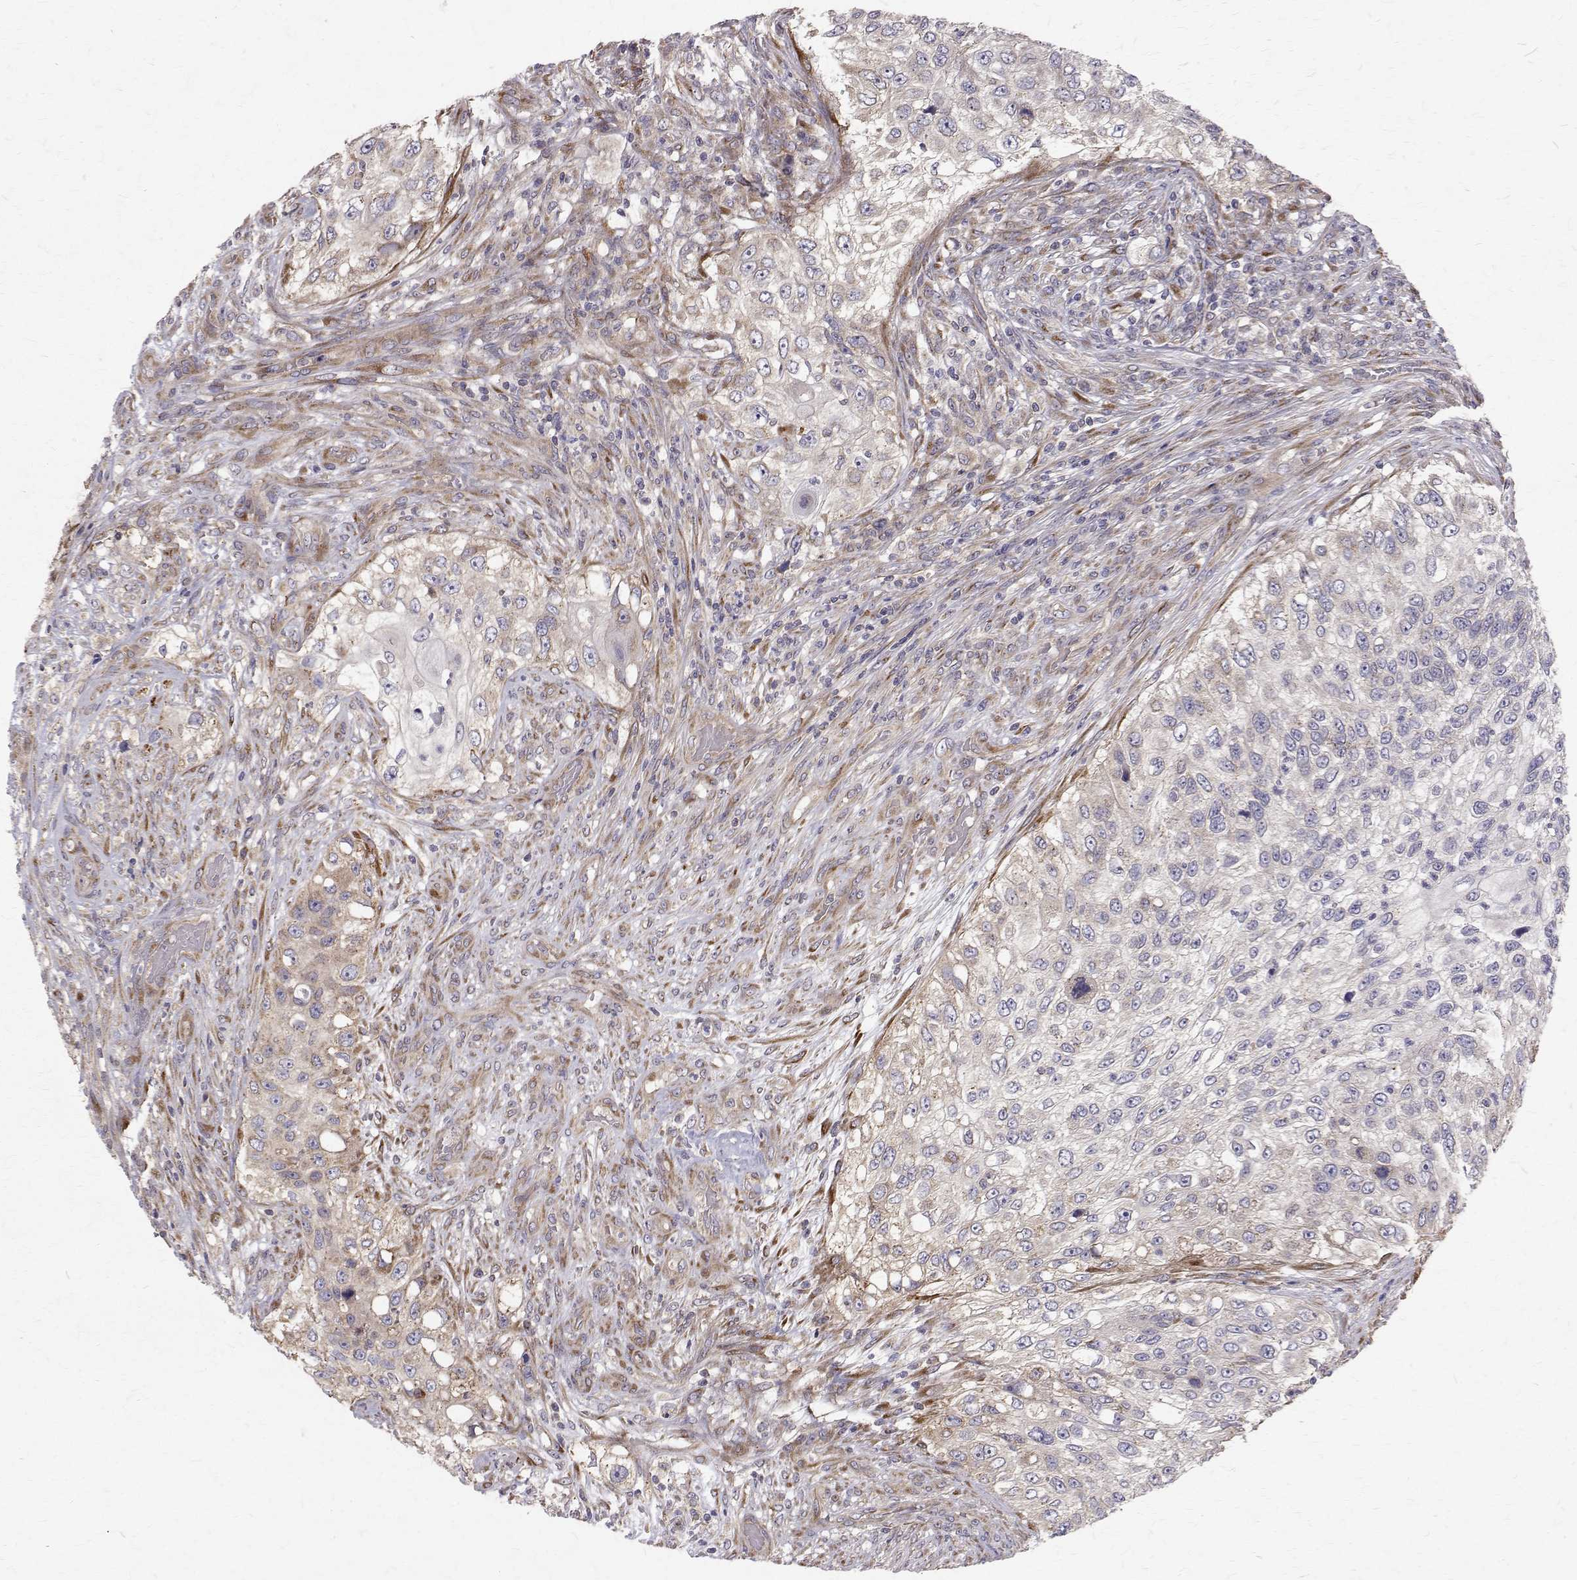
{"staining": {"intensity": "weak", "quantity": "<25%", "location": "cytoplasmic/membranous"}, "tissue": "urothelial cancer", "cell_type": "Tumor cells", "image_type": "cancer", "snomed": [{"axis": "morphology", "description": "Urothelial carcinoma, High grade"}, {"axis": "topography", "description": "Urinary bladder"}], "caption": "This is an immunohistochemistry (IHC) histopathology image of urothelial carcinoma (high-grade). There is no expression in tumor cells.", "gene": "ARFGAP1", "patient": {"sex": "female", "age": 60}}